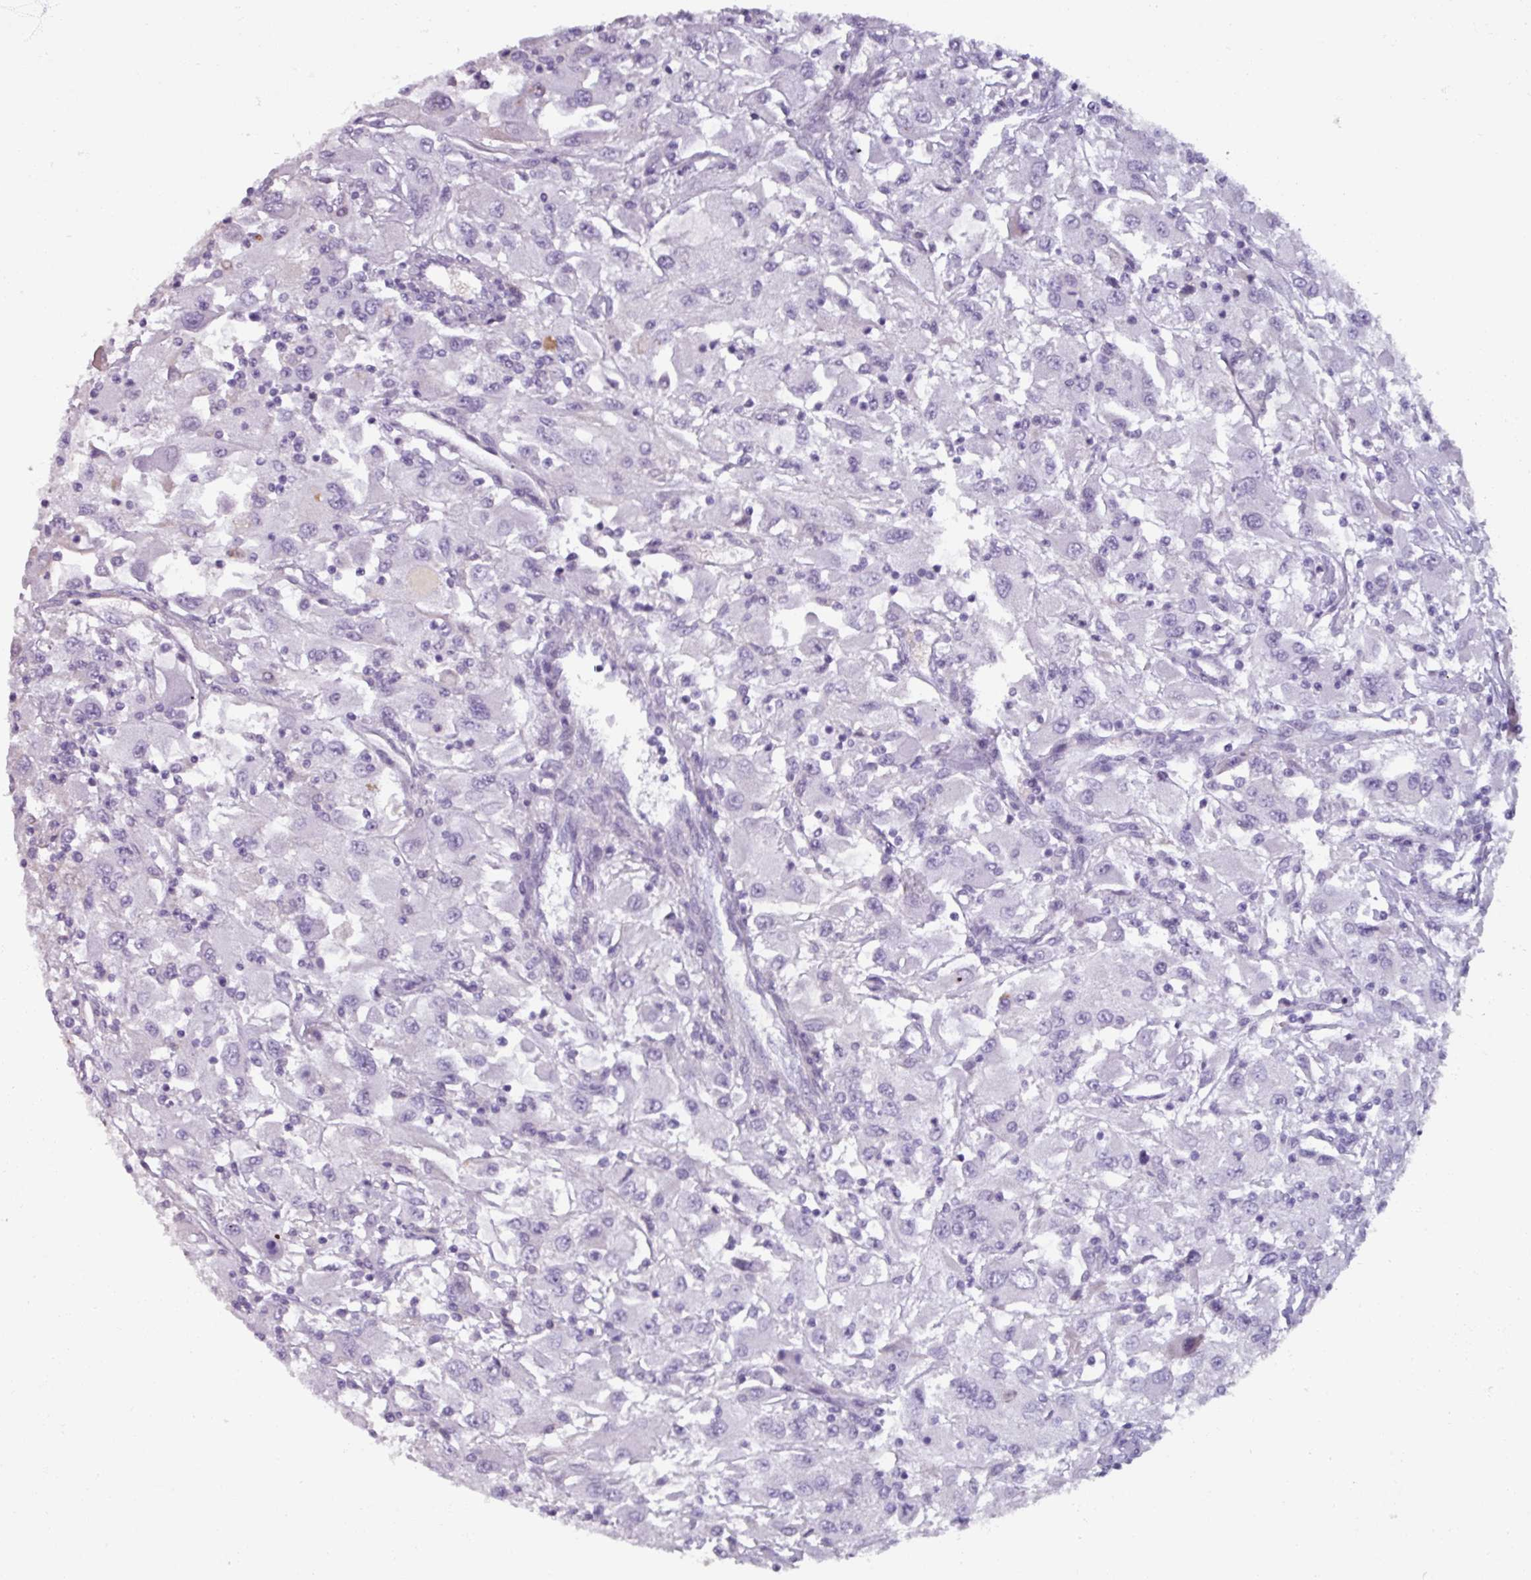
{"staining": {"intensity": "negative", "quantity": "none", "location": "none"}, "tissue": "renal cancer", "cell_type": "Tumor cells", "image_type": "cancer", "snomed": [{"axis": "morphology", "description": "Adenocarcinoma, NOS"}, {"axis": "topography", "description": "Kidney"}], "caption": "Micrograph shows no protein staining in tumor cells of renal adenocarcinoma tissue.", "gene": "SPESP1", "patient": {"sex": "female", "age": 67}}